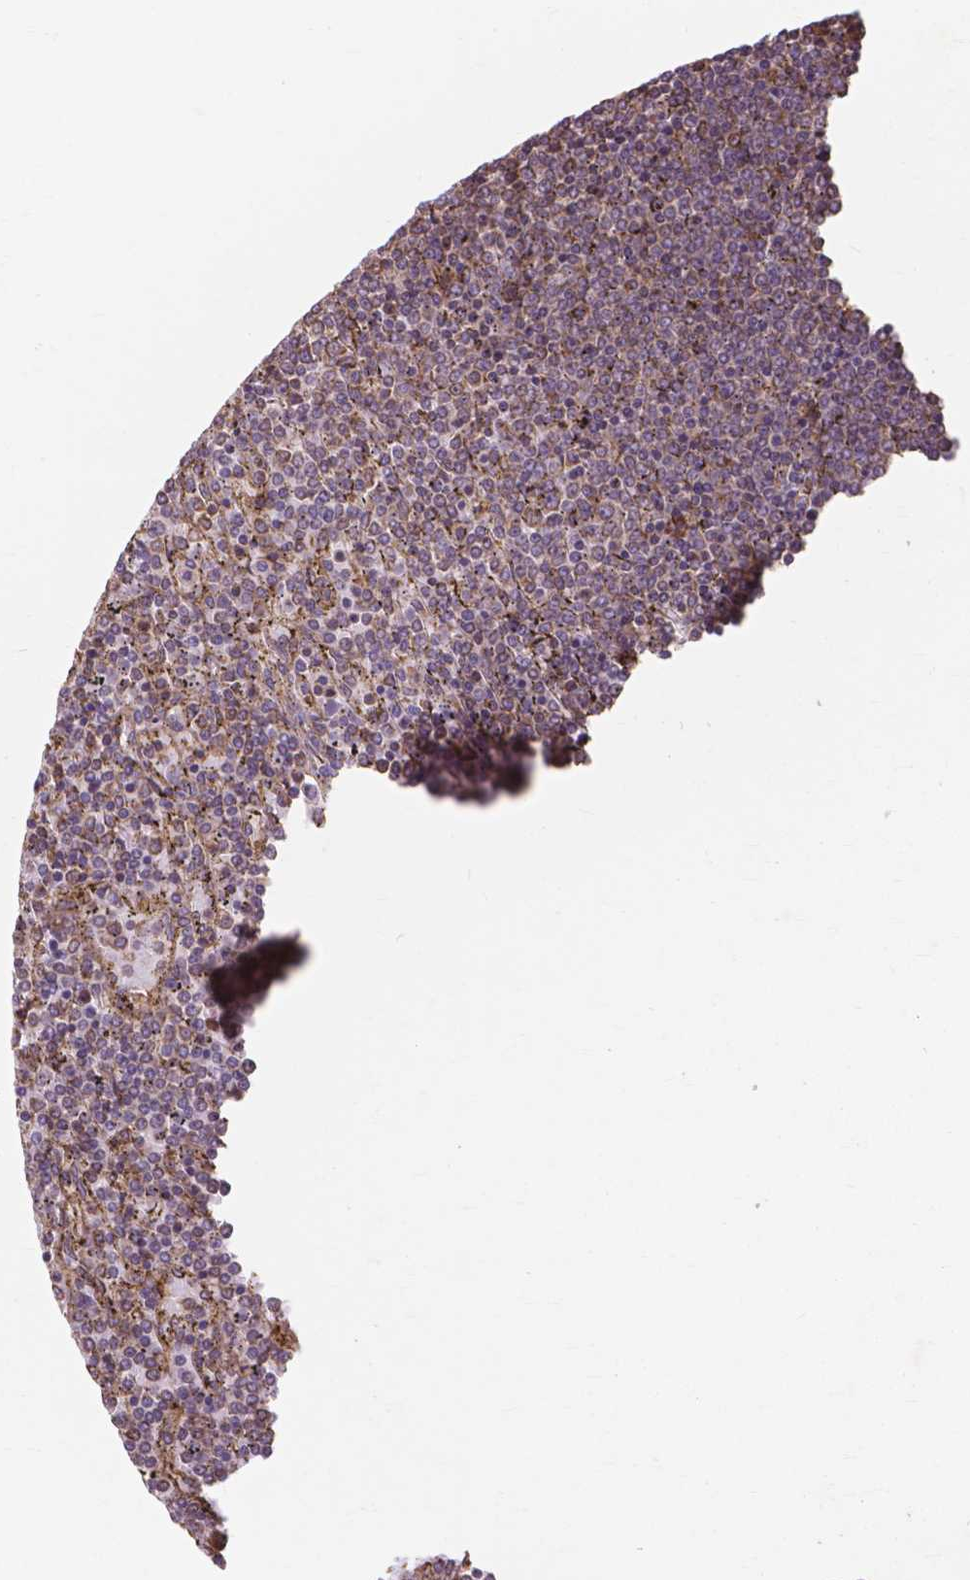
{"staining": {"intensity": "negative", "quantity": "none", "location": "none"}, "tissue": "lymphoma", "cell_type": "Tumor cells", "image_type": "cancer", "snomed": [{"axis": "morphology", "description": "Malignant lymphoma, non-Hodgkin's type, Low grade"}, {"axis": "topography", "description": "Spleen"}], "caption": "Immunohistochemistry (IHC) photomicrograph of neoplastic tissue: human lymphoma stained with DAB (3,3'-diaminobenzidine) demonstrates no significant protein positivity in tumor cells.", "gene": "TAB2", "patient": {"sex": "female", "age": 77}}